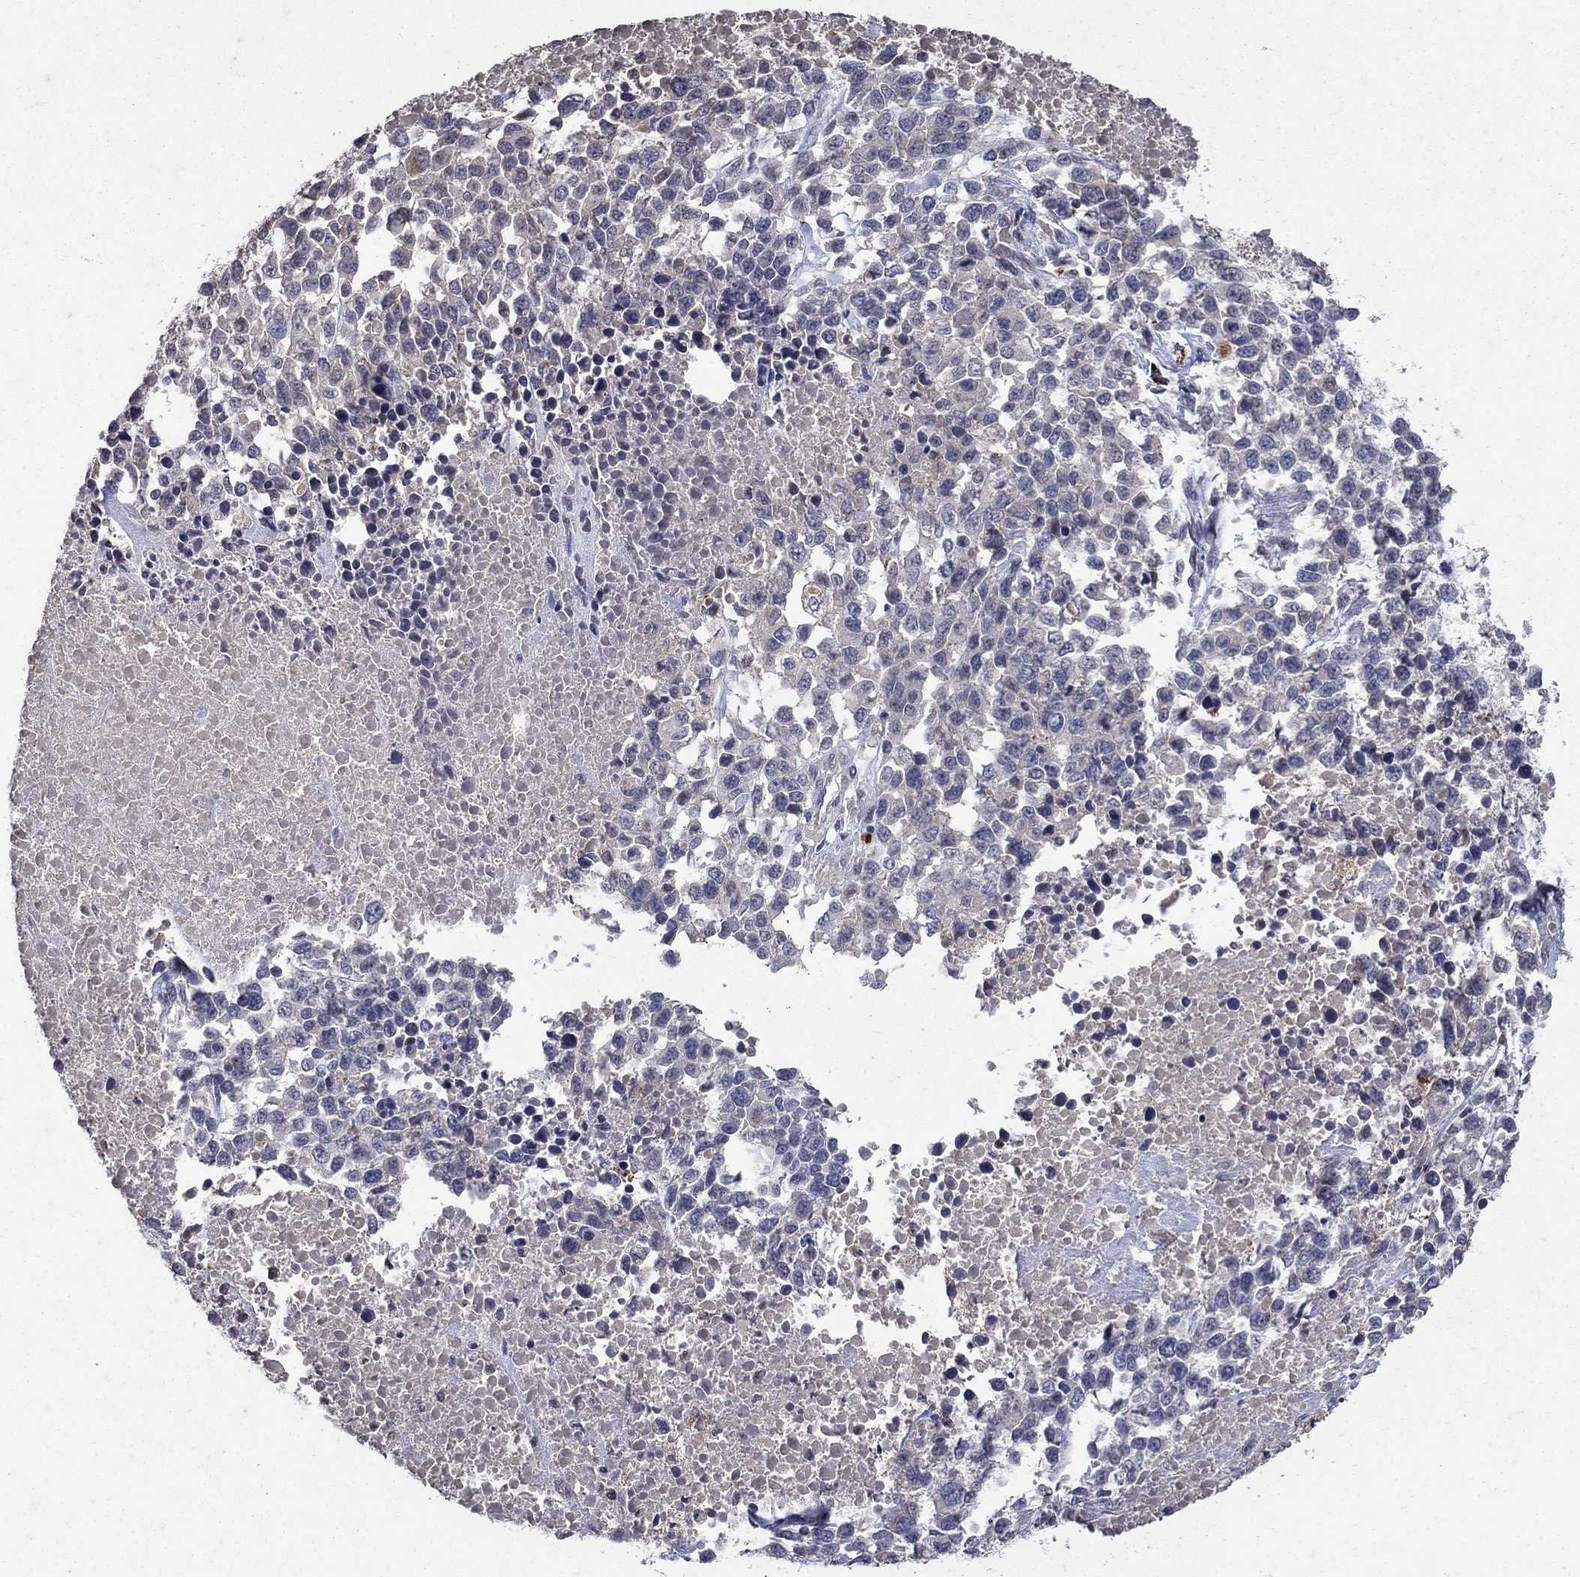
{"staining": {"intensity": "negative", "quantity": "none", "location": "none"}, "tissue": "melanoma", "cell_type": "Tumor cells", "image_type": "cancer", "snomed": [{"axis": "morphology", "description": "Malignant melanoma, Metastatic site"}, {"axis": "topography", "description": "Skin"}], "caption": "There is no significant staining in tumor cells of malignant melanoma (metastatic site).", "gene": "NPC2", "patient": {"sex": "male", "age": 84}}